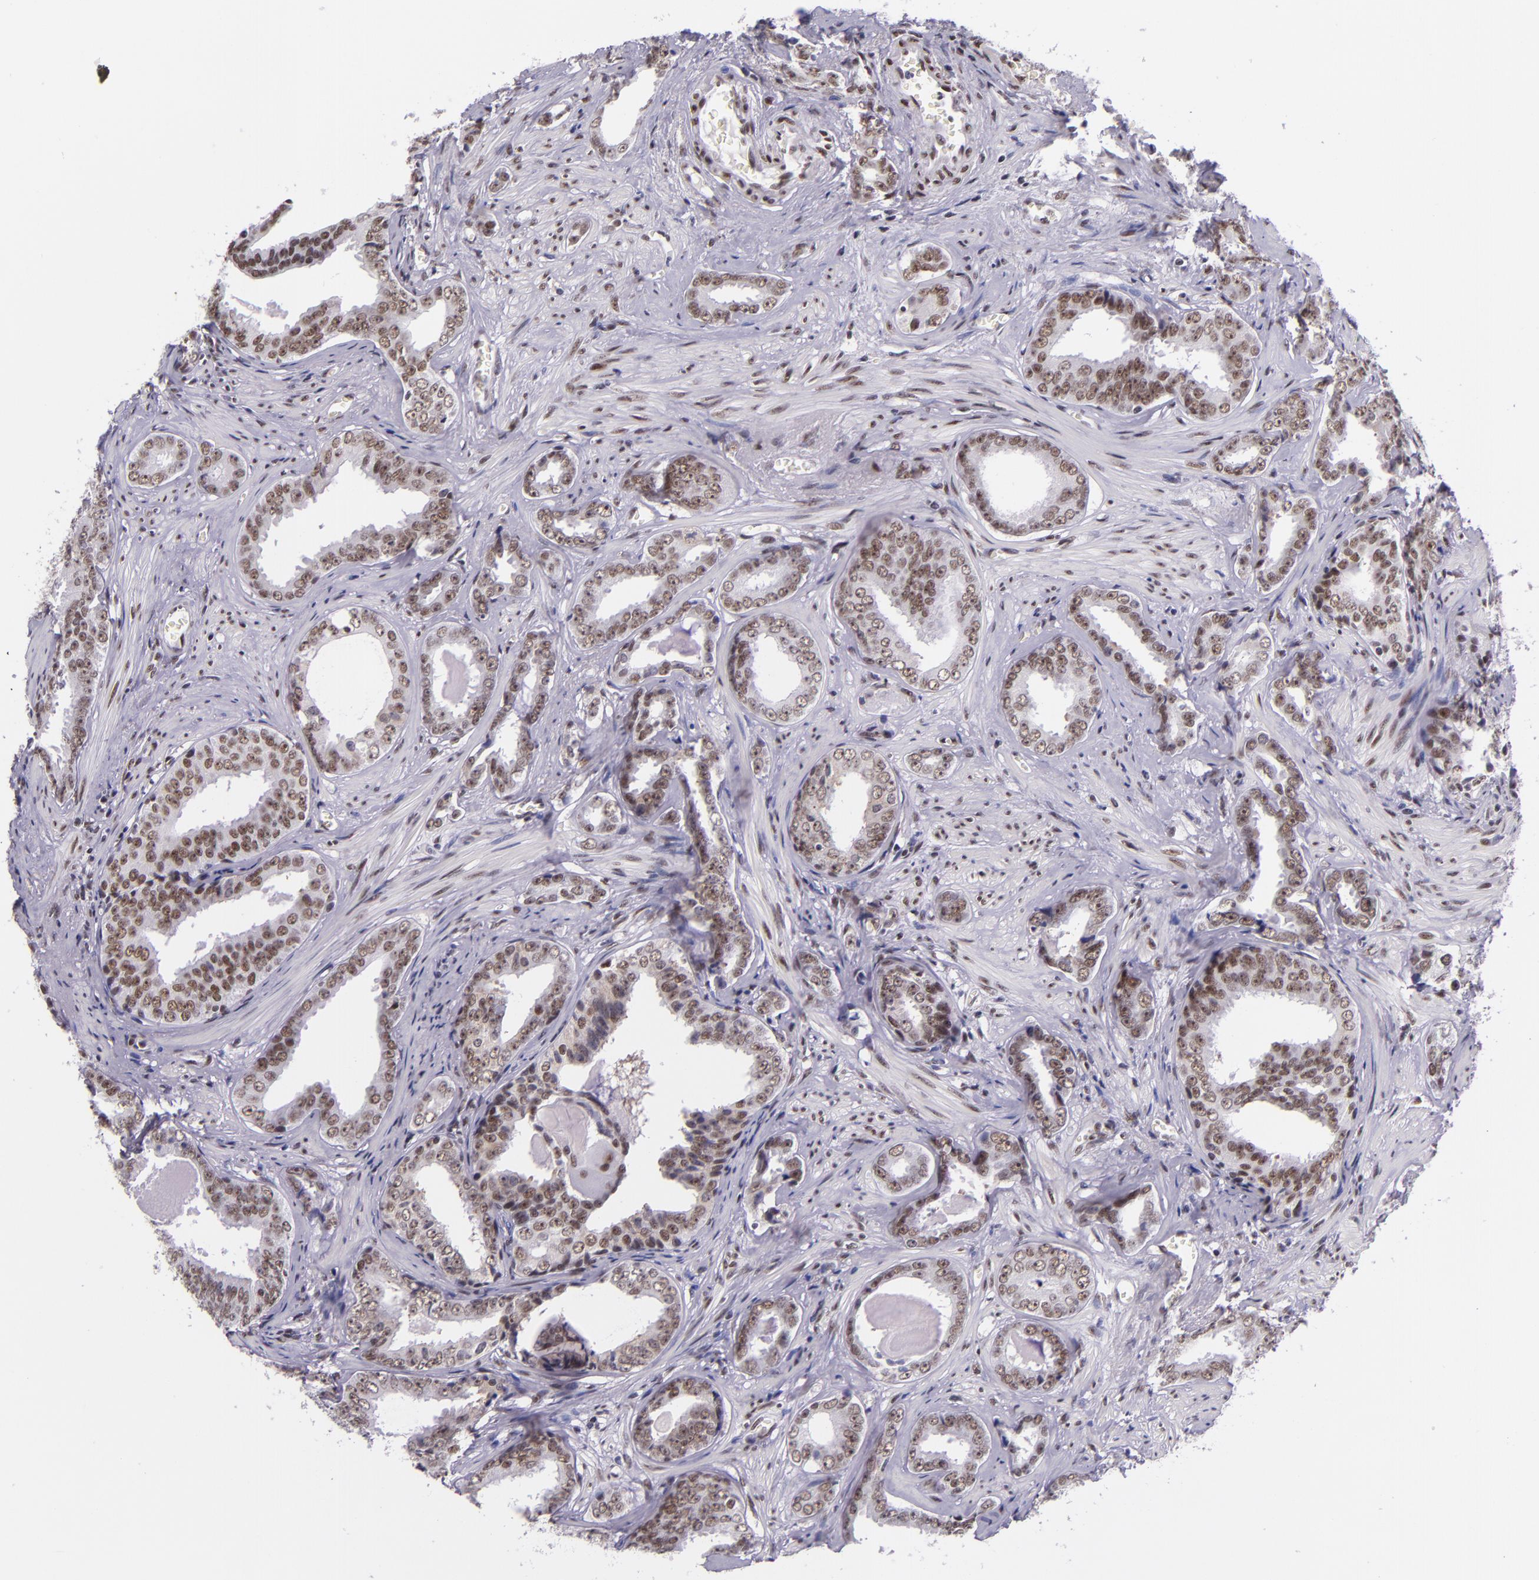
{"staining": {"intensity": "moderate", "quantity": "25%-75%", "location": "nuclear"}, "tissue": "prostate cancer", "cell_type": "Tumor cells", "image_type": "cancer", "snomed": [{"axis": "morphology", "description": "Adenocarcinoma, Medium grade"}, {"axis": "topography", "description": "Prostate"}], "caption": "Protein staining shows moderate nuclear positivity in about 25%-75% of tumor cells in prostate medium-grade adenocarcinoma. (DAB = brown stain, brightfield microscopy at high magnification).", "gene": "GPKOW", "patient": {"sex": "male", "age": 79}}